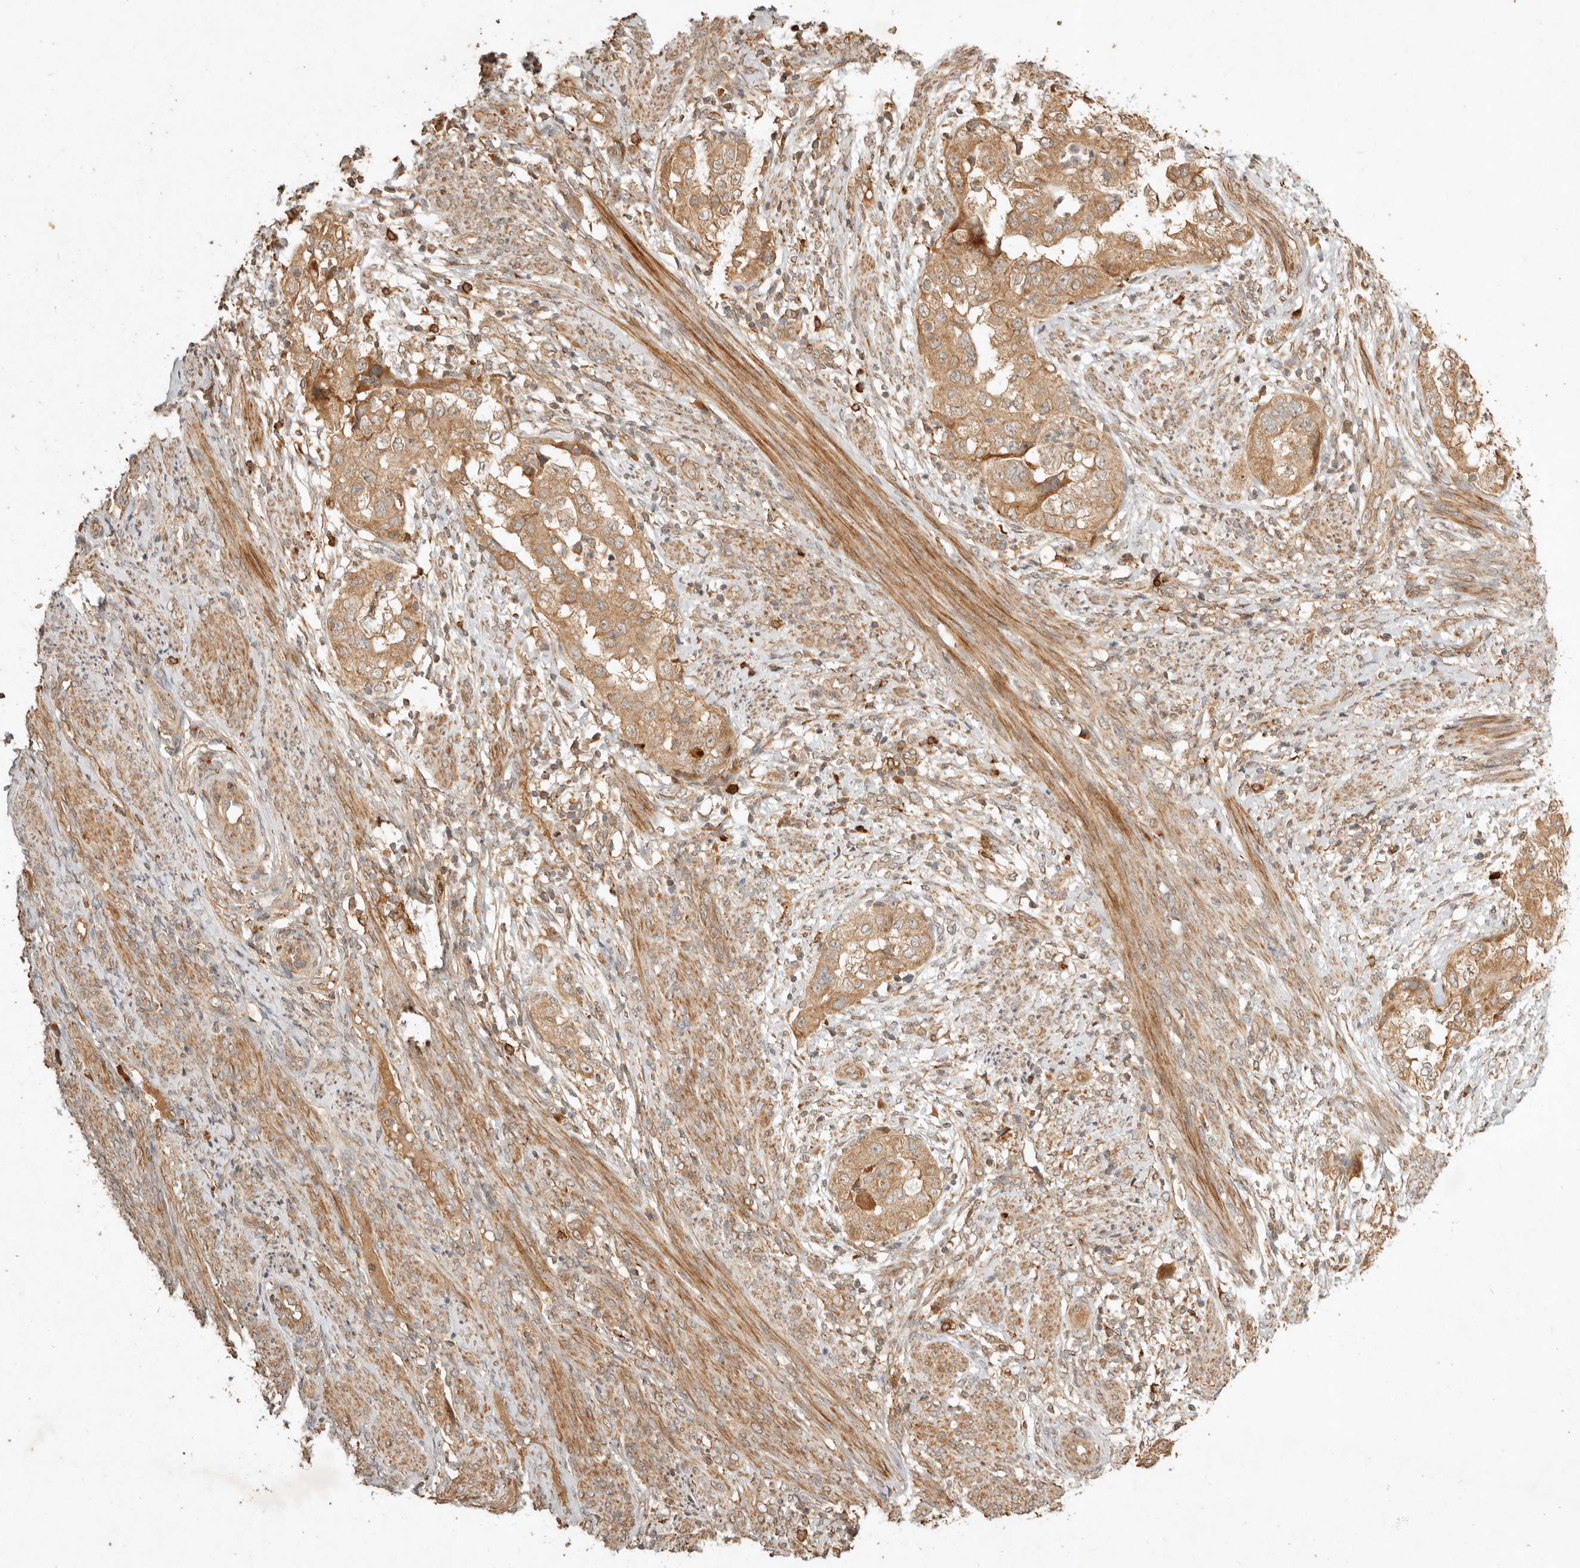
{"staining": {"intensity": "moderate", "quantity": ">75%", "location": "cytoplasmic/membranous"}, "tissue": "endometrial cancer", "cell_type": "Tumor cells", "image_type": "cancer", "snomed": [{"axis": "morphology", "description": "Adenocarcinoma, NOS"}, {"axis": "topography", "description": "Endometrium"}], "caption": "The histopathology image demonstrates staining of adenocarcinoma (endometrial), revealing moderate cytoplasmic/membranous protein positivity (brown color) within tumor cells.", "gene": "CLEC4C", "patient": {"sex": "female", "age": 85}}